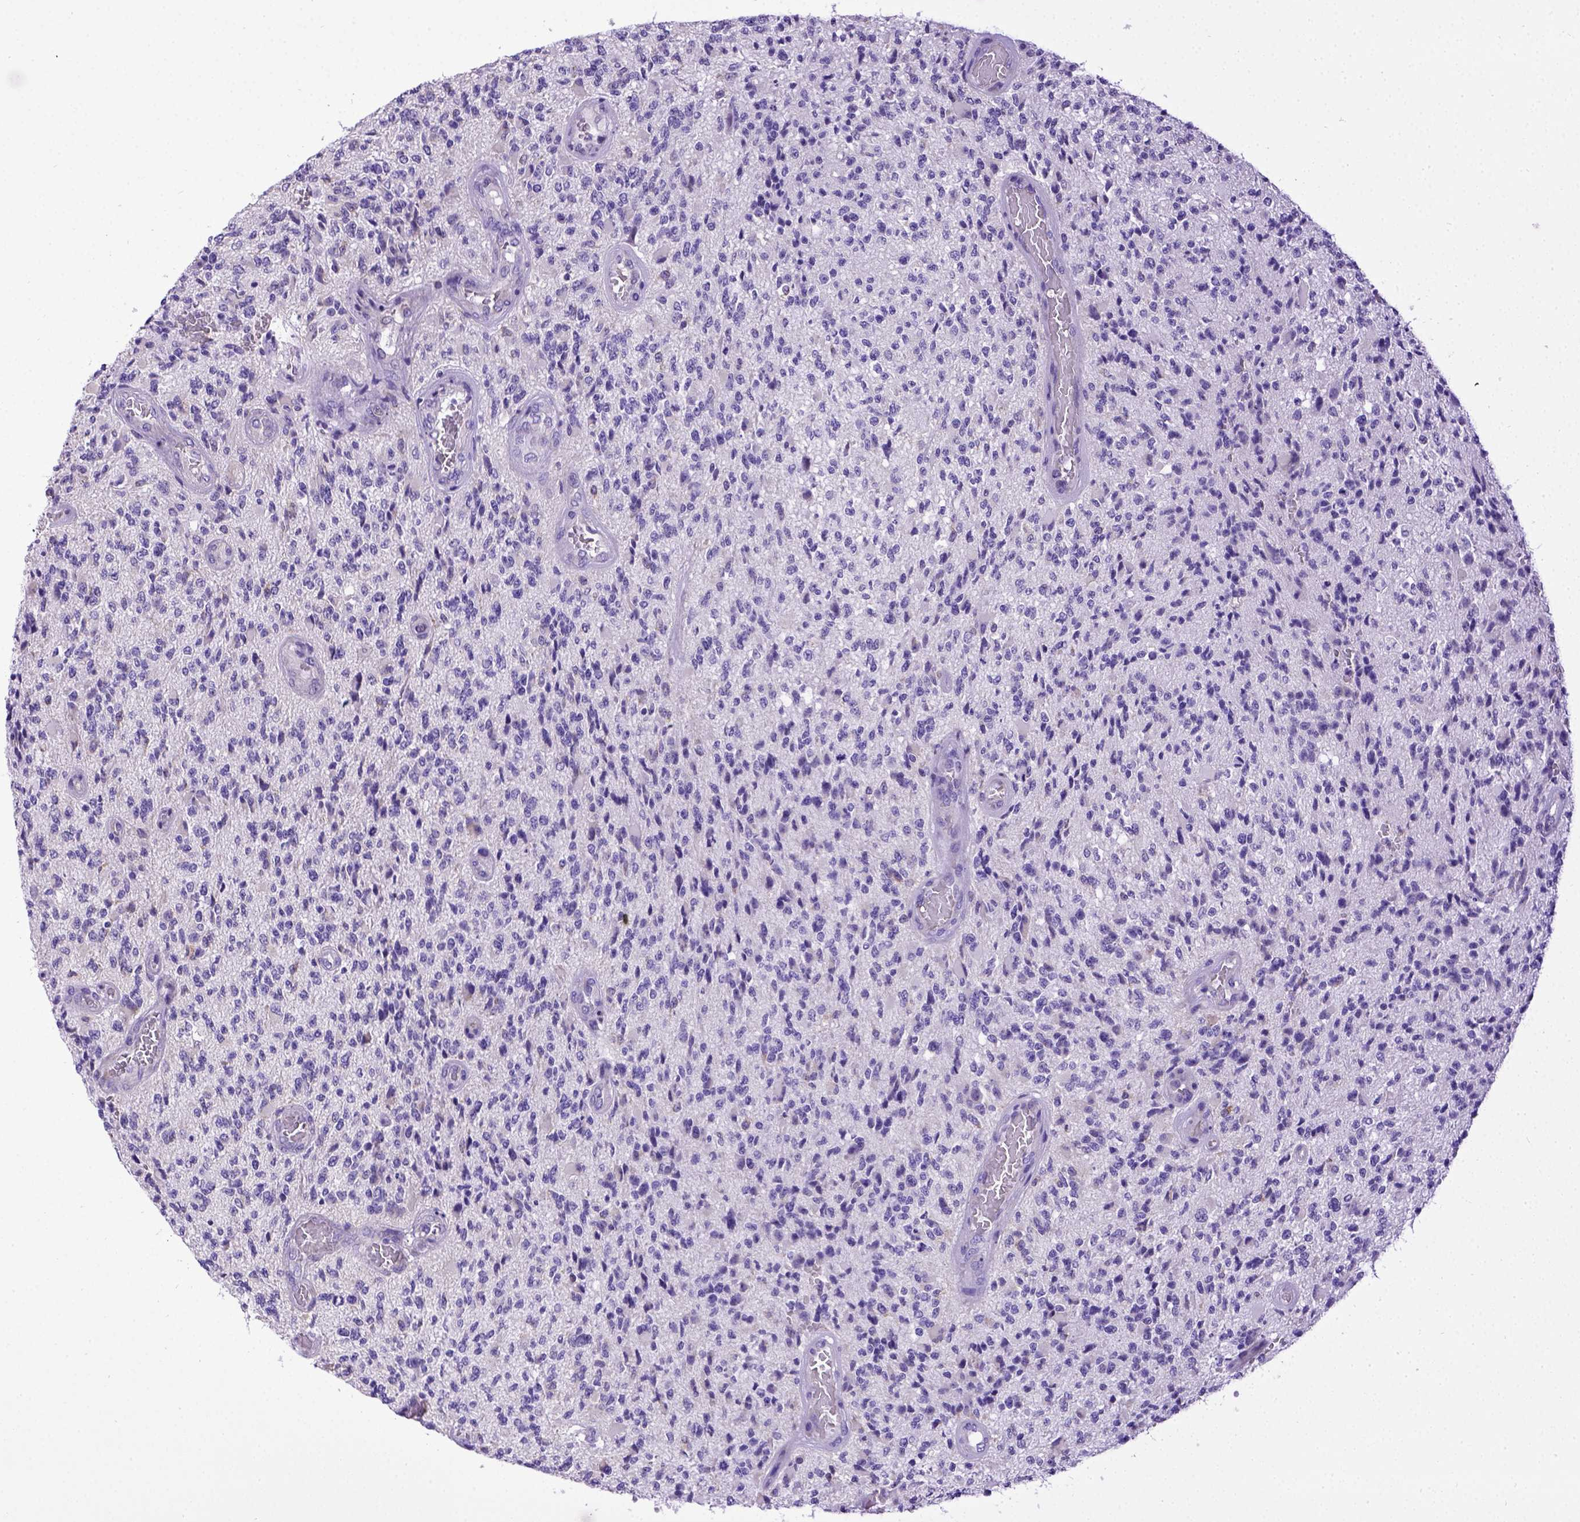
{"staining": {"intensity": "negative", "quantity": "none", "location": "none"}, "tissue": "glioma", "cell_type": "Tumor cells", "image_type": "cancer", "snomed": [{"axis": "morphology", "description": "Glioma, malignant, High grade"}, {"axis": "topography", "description": "Brain"}], "caption": "This is a image of IHC staining of glioma, which shows no staining in tumor cells.", "gene": "SPEF1", "patient": {"sex": "female", "age": 63}}